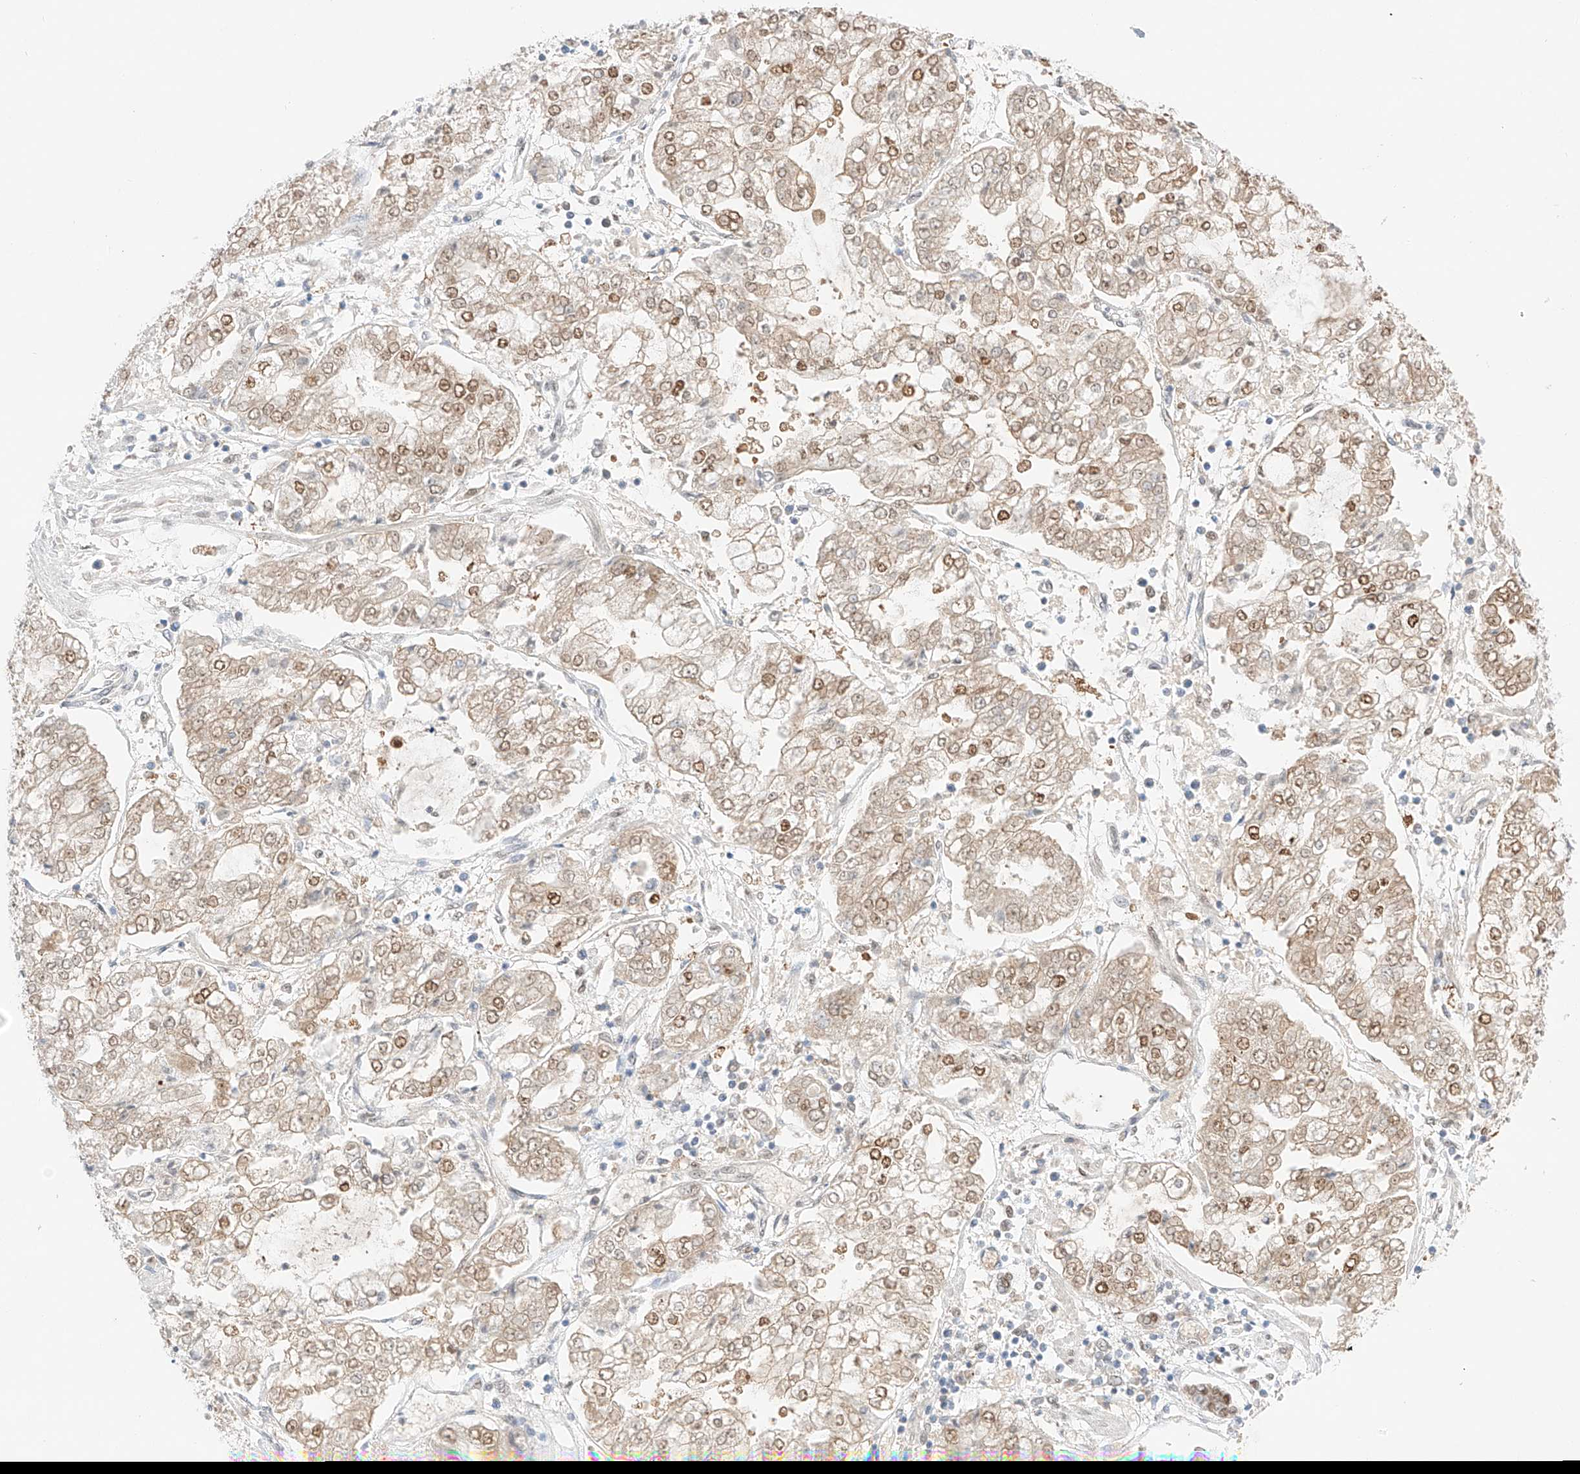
{"staining": {"intensity": "moderate", "quantity": ">75%", "location": "cytoplasmic/membranous,nuclear"}, "tissue": "stomach cancer", "cell_type": "Tumor cells", "image_type": "cancer", "snomed": [{"axis": "morphology", "description": "Adenocarcinoma, NOS"}, {"axis": "topography", "description": "Stomach"}], "caption": "Brown immunohistochemical staining in adenocarcinoma (stomach) reveals moderate cytoplasmic/membranous and nuclear staining in about >75% of tumor cells.", "gene": "APIP", "patient": {"sex": "male", "age": 76}}